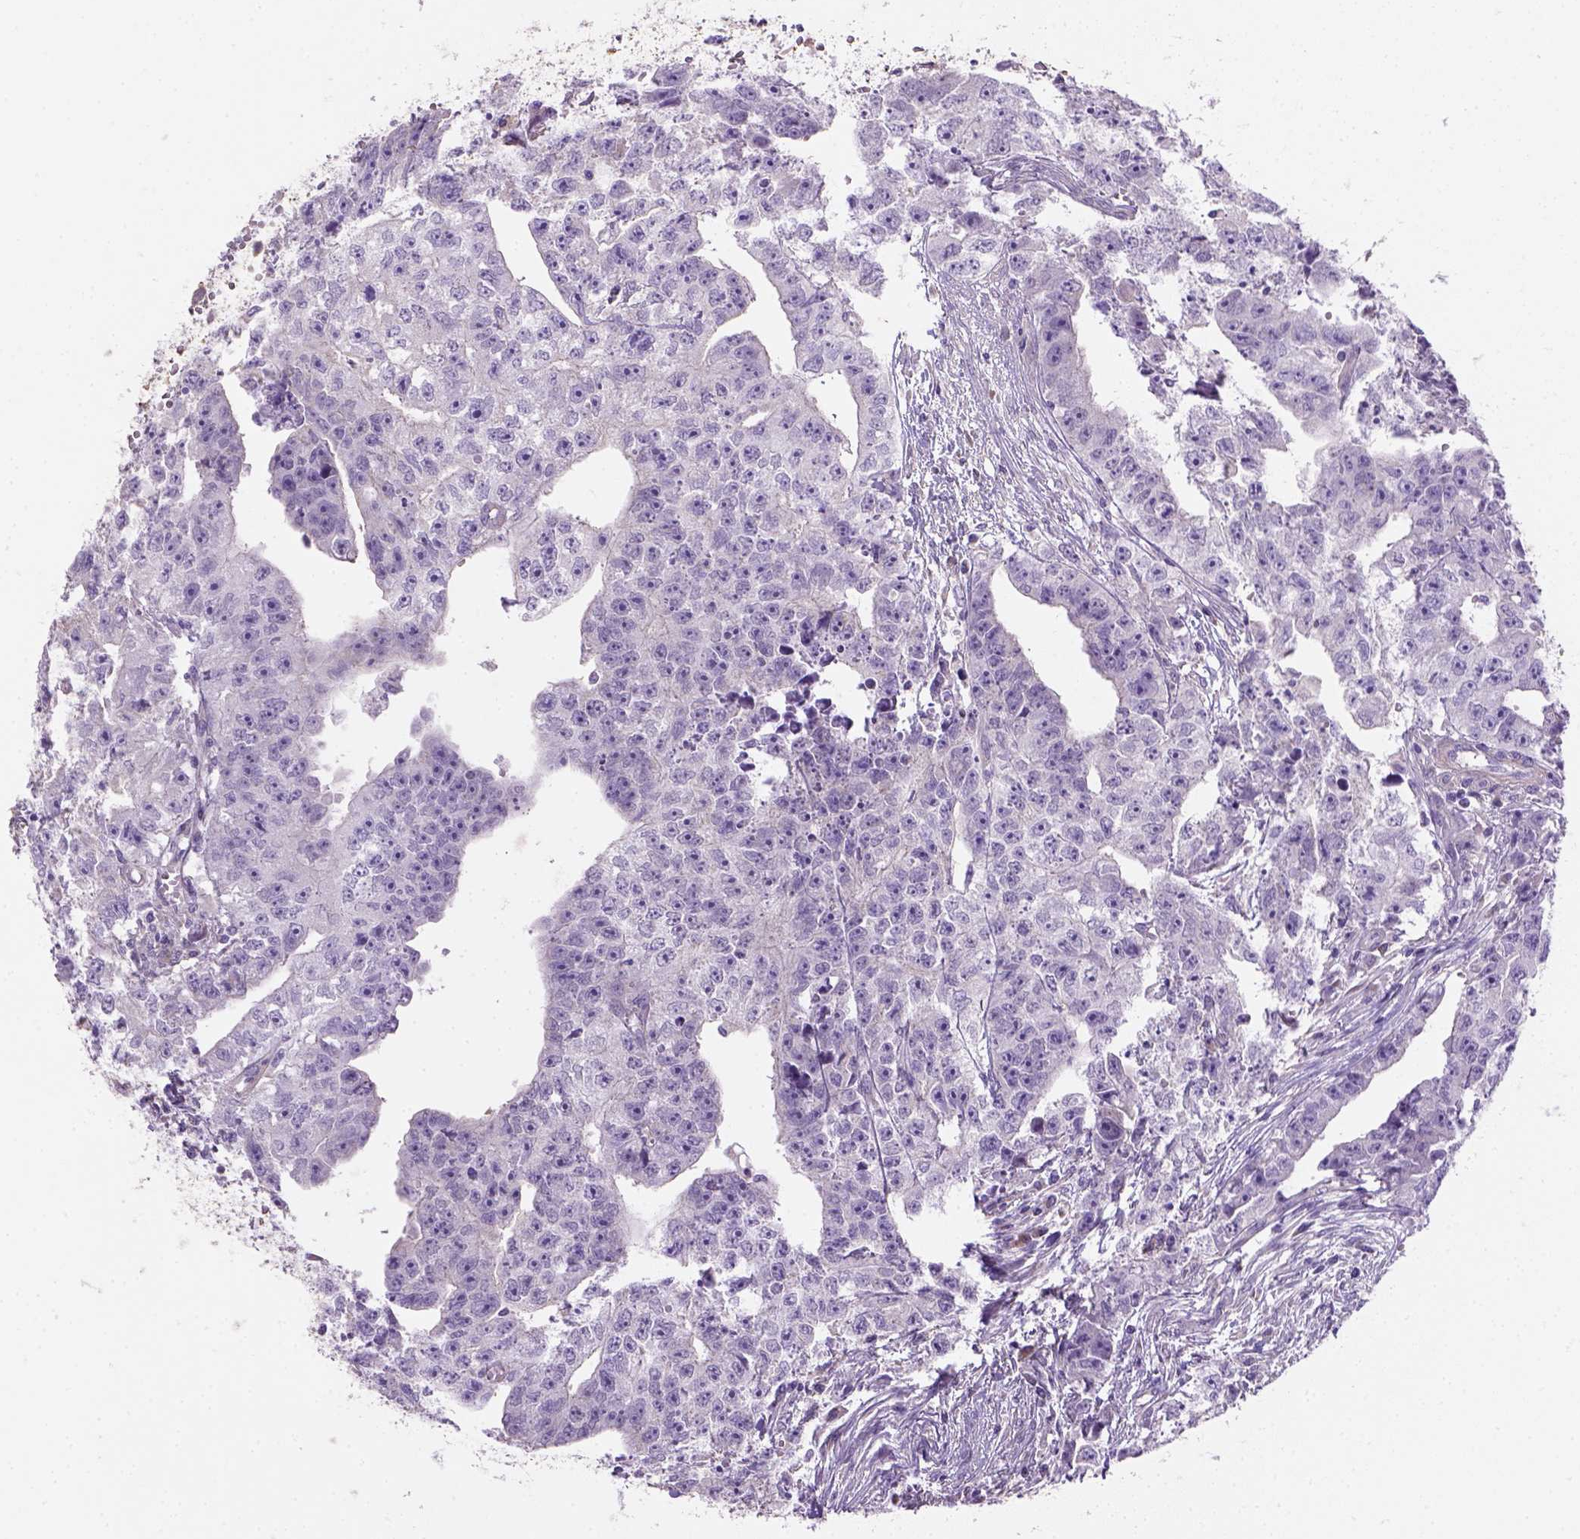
{"staining": {"intensity": "negative", "quantity": "none", "location": "none"}, "tissue": "testis cancer", "cell_type": "Tumor cells", "image_type": "cancer", "snomed": [{"axis": "morphology", "description": "Carcinoma, Embryonal, NOS"}, {"axis": "morphology", "description": "Teratoma, malignant, NOS"}, {"axis": "topography", "description": "Testis"}], "caption": "DAB (3,3'-diaminobenzidine) immunohistochemical staining of human testis embryonal carcinoma demonstrates no significant positivity in tumor cells.", "gene": "HTRA1", "patient": {"sex": "male", "age": 24}}